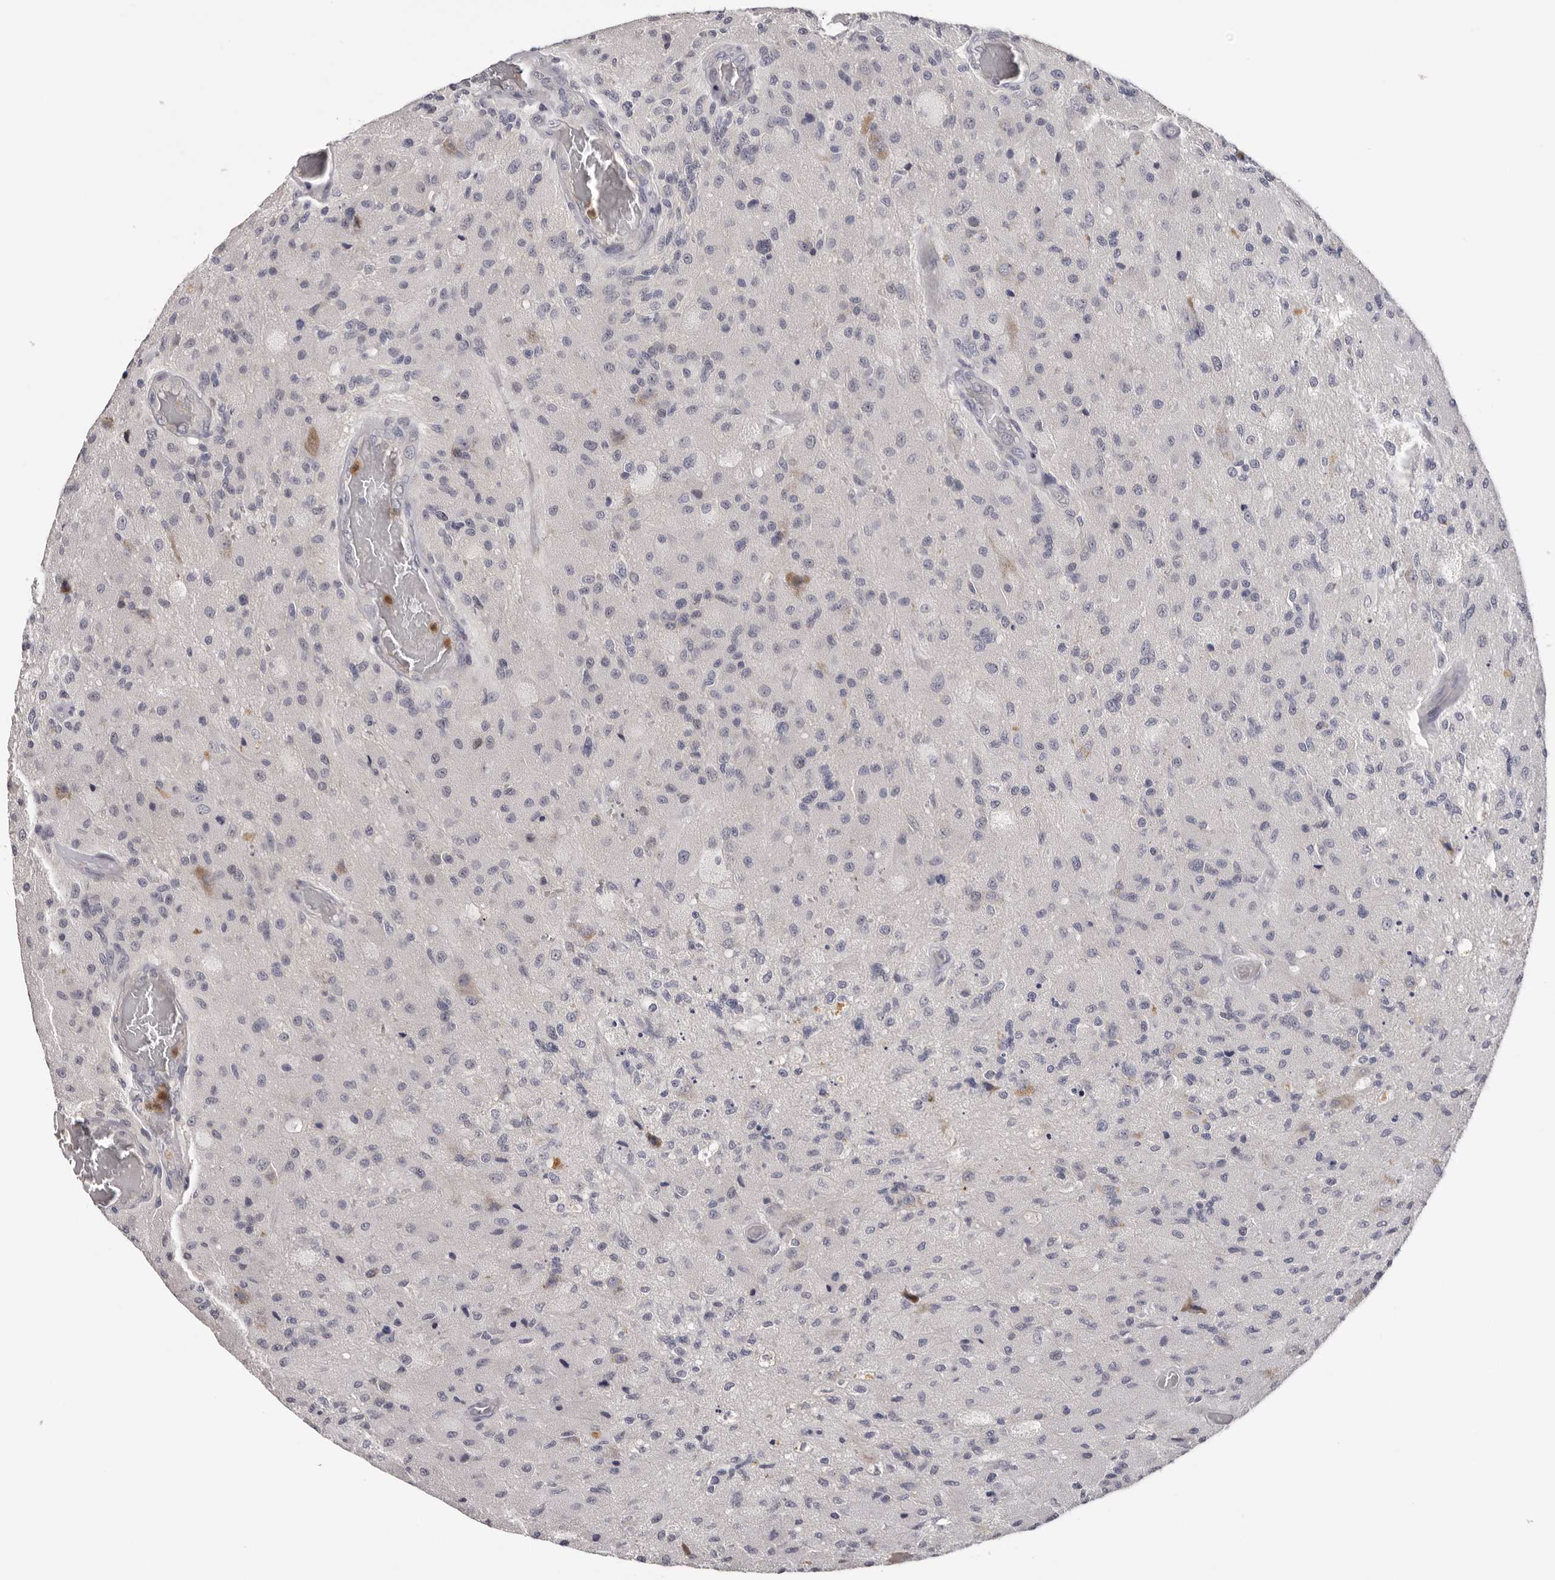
{"staining": {"intensity": "negative", "quantity": "none", "location": "none"}, "tissue": "glioma", "cell_type": "Tumor cells", "image_type": "cancer", "snomed": [{"axis": "morphology", "description": "Normal tissue, NOS"}, {"axis": "morphology", "description": "Glioma, malignant, High grade"}, {"axis": "topography", "description": "Cerebral cortex"}], "caption": "Tumor cells show no significant protein positivity in malignant high-grade glioma.", "gene": "KIF2B", "patient": {"sex": "male", "age": 77}}